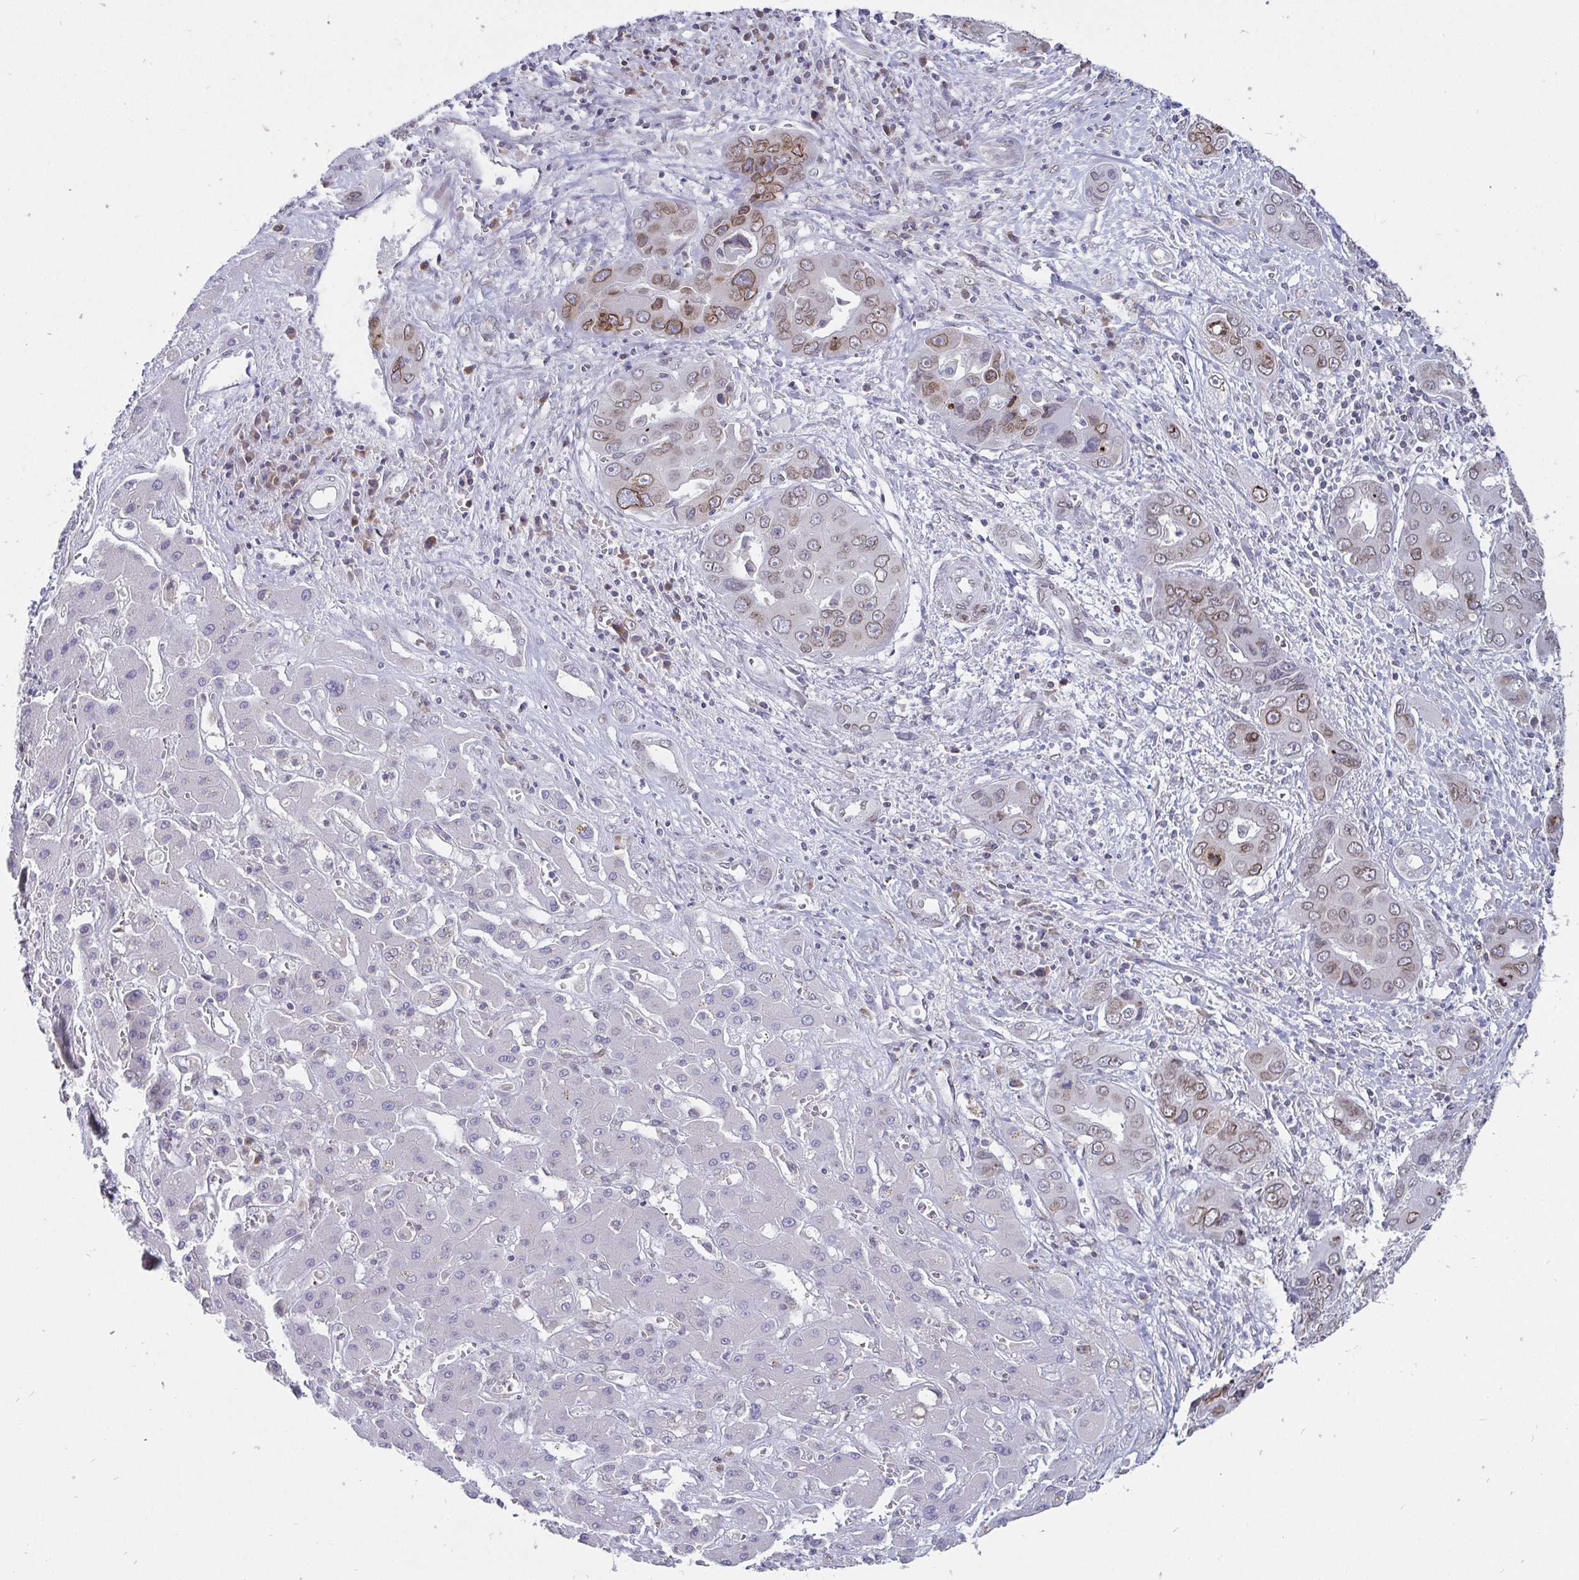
{"staining": {"intensity": "moderate", "quantity": "25%-75%", "location": "cytoplasmic/membranous,nuclear"}, "tissue": "liver cancer", "cell_type": "Tumor cells", "image_type": "cancer", "snomed": [{"axis": "morphology", "description": "Cholangiocarcinoma"}, {"axis": "topography", "description": "Liver"}], "caption": "Protein expression analysis of human liver cancer (cholangiocarcinoma) reveals moderate cytoplasmic/membranous and nuclear positivity in approximately 25%-75% of tumor cells.", "gene": "EMD", "patient": {"sex": "male", "age": 67}}